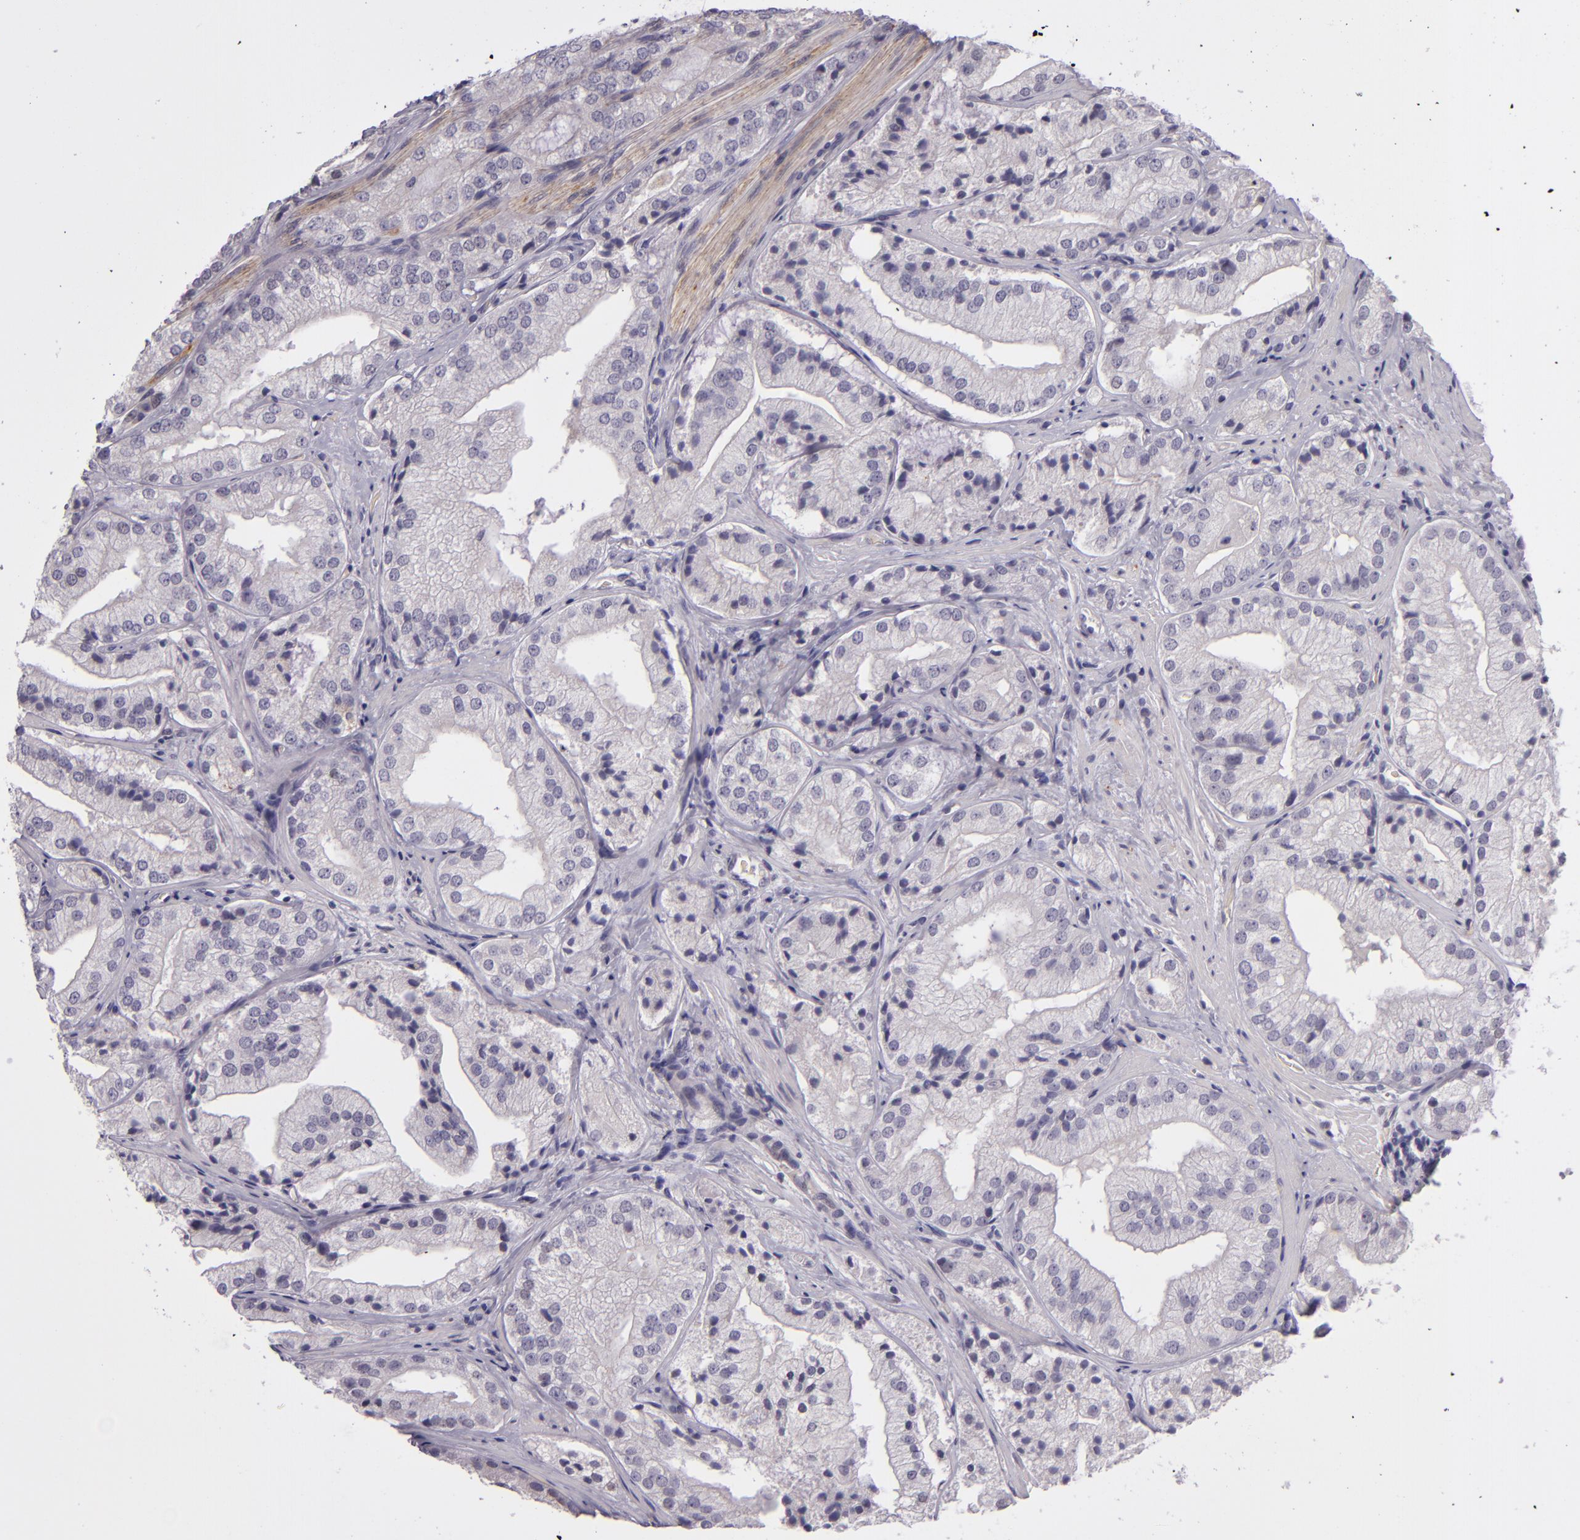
{"staining": {"intensity": "negative", "quantity": "none", "location": "none"}, "tissue": "prostate cancer", "cell_type": "Tumor cells", "image_type": "cancer", "snomed": [{"axis": "morphology", "description": "Adenocarcinoma, Low grade"}, {"axis": "topography", "description": "Prostate"}], "caption": "Tumor cells show no significant expression in low-grade adenocarcinoma (prostate).", "gene": "SNCB", "patient": {"sex": "male", "age": 60}}